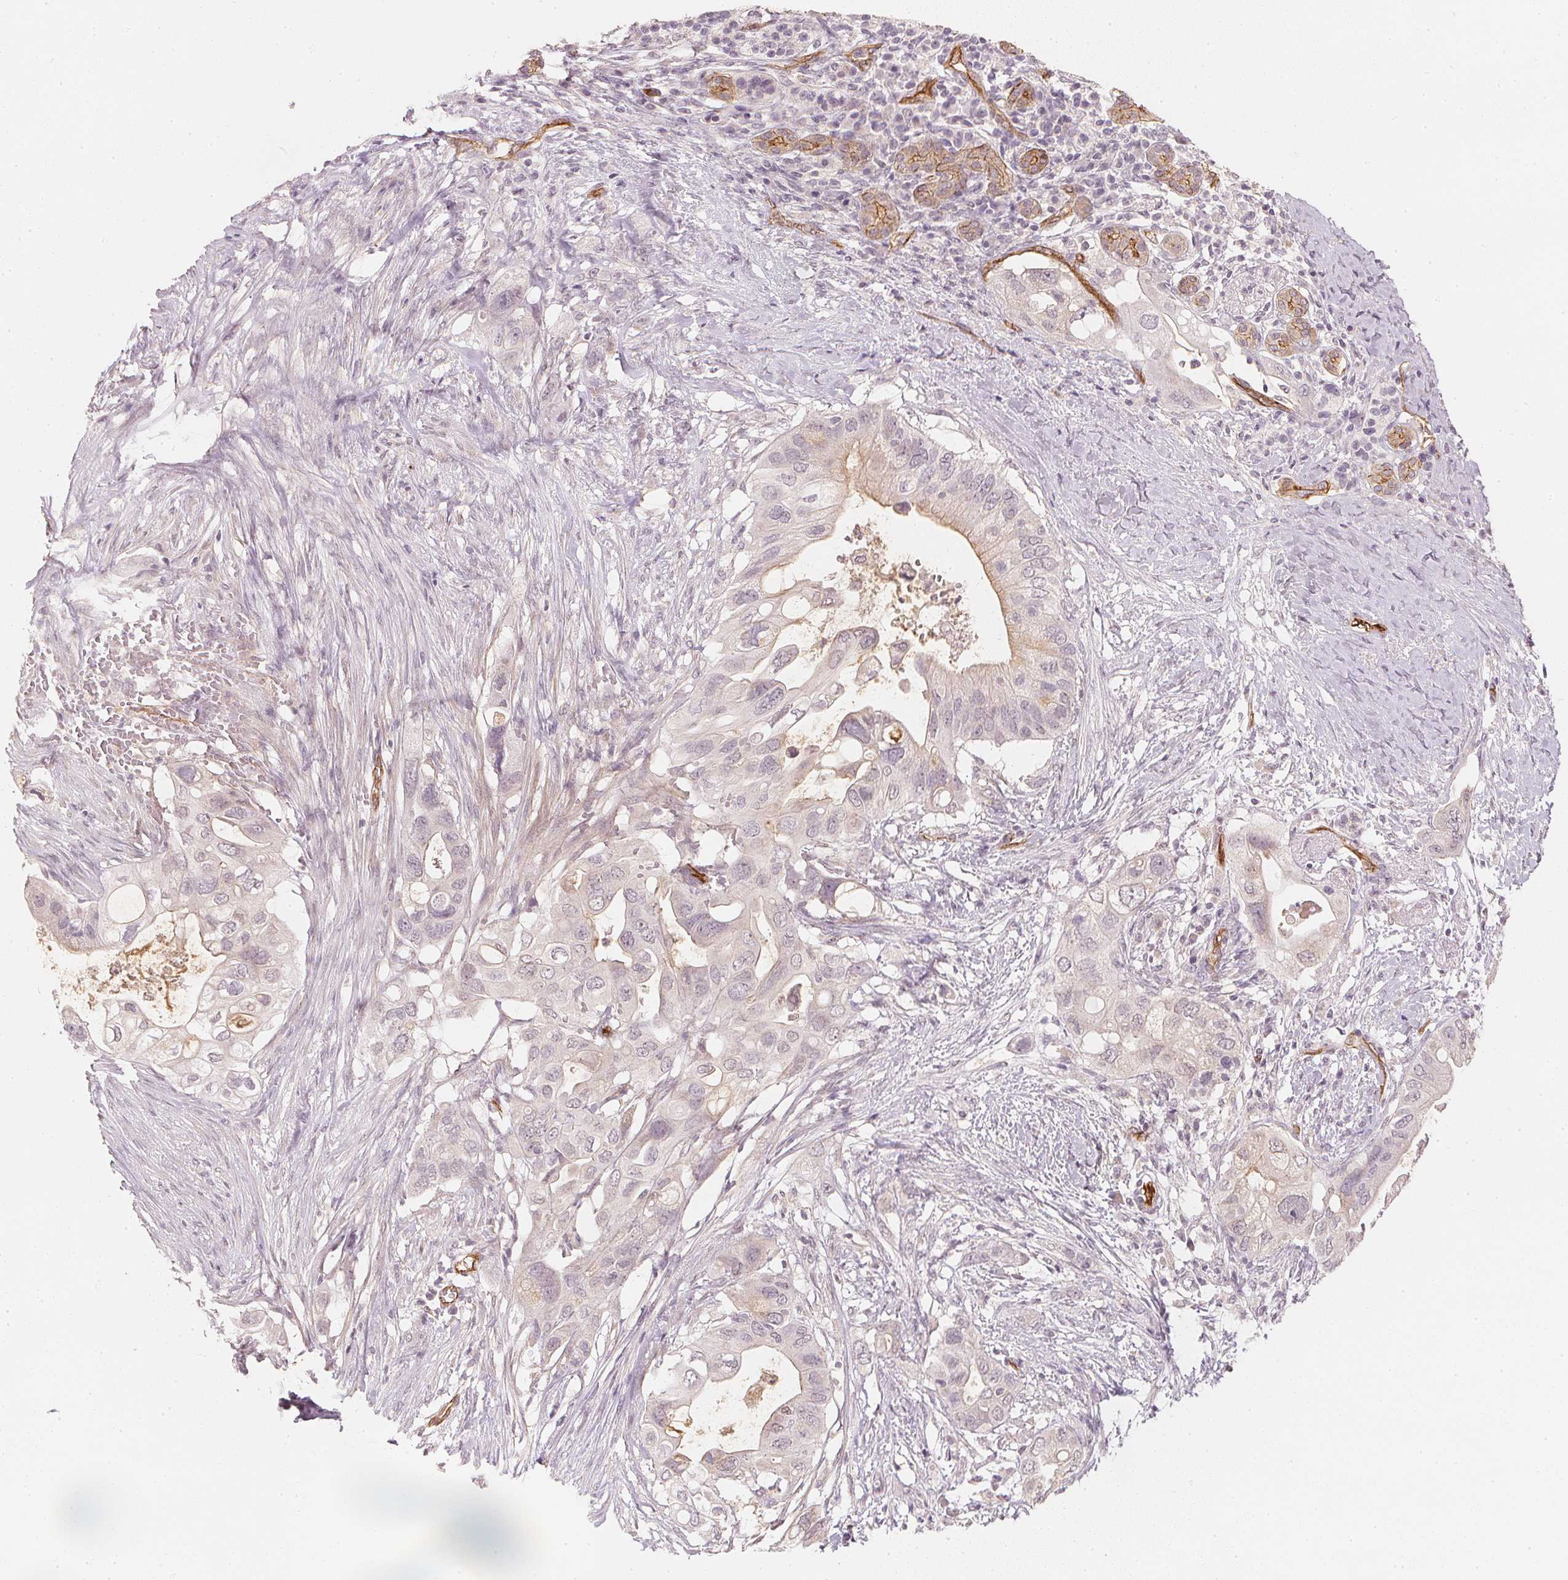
{"staining": {"intensity": "weak", "quantity": "<25%", "location": "cytoplasmic/membranous"}, "tissue": "pancreatic cancer", "cell_type": "Tumor cells", "image_type": "cancer", "snomed": [{"axis": "morphology", "description": "Adenocarcinoma, NOS"}, {"axis": "topography", "description": "Pancreas"}], "caption": "This is an immunohistochemistry photomicrograph of pancreatic cancer (adenocarcinoma). There is no staining in tumor cells.", "gene": "CIB1", "patient": {"sex": "female", "age": 72}}